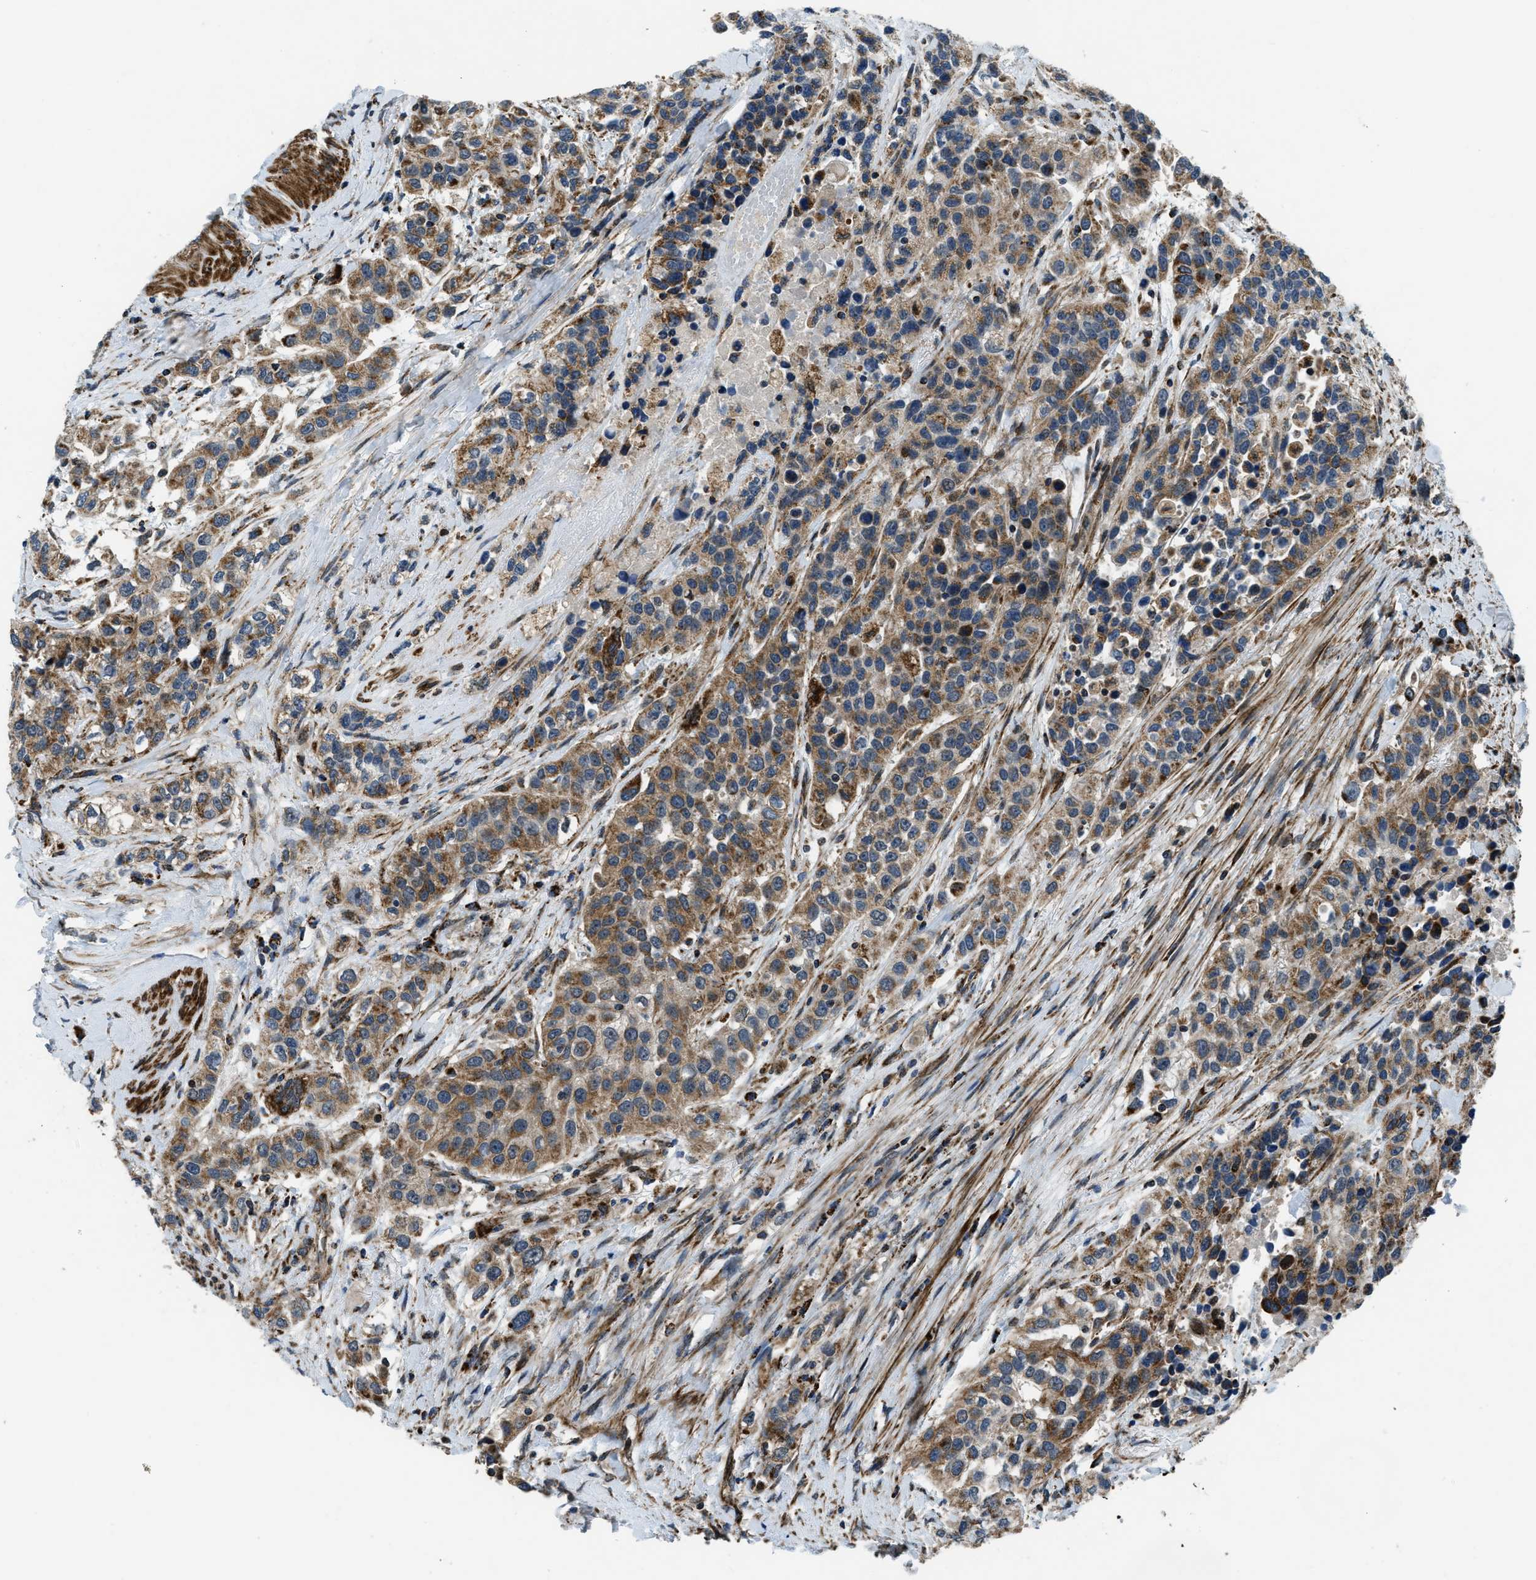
{"staining": {"intensity": "moderate", "quantity": ">75%", "location": "cytoplasmic/membranous"}, "tissue": "urothelial cancer", "cell_type": "Tumor cells", "image_type": "cancer", "snomed": [{"axis": "morphology", "description": "Urothelial carcinoma, High grade"}, {"axis": "topography", "description": "Urinary bladder"}], "caption": "This is a photomicrograph of immunohistochemistry (IHC) staining of urothelial cancer, which shows moderate positivity in the cytoplasmic/membranous of tumor cells.", "gene": "GSDME", "patient": {"sex": "female", "age": 80}}